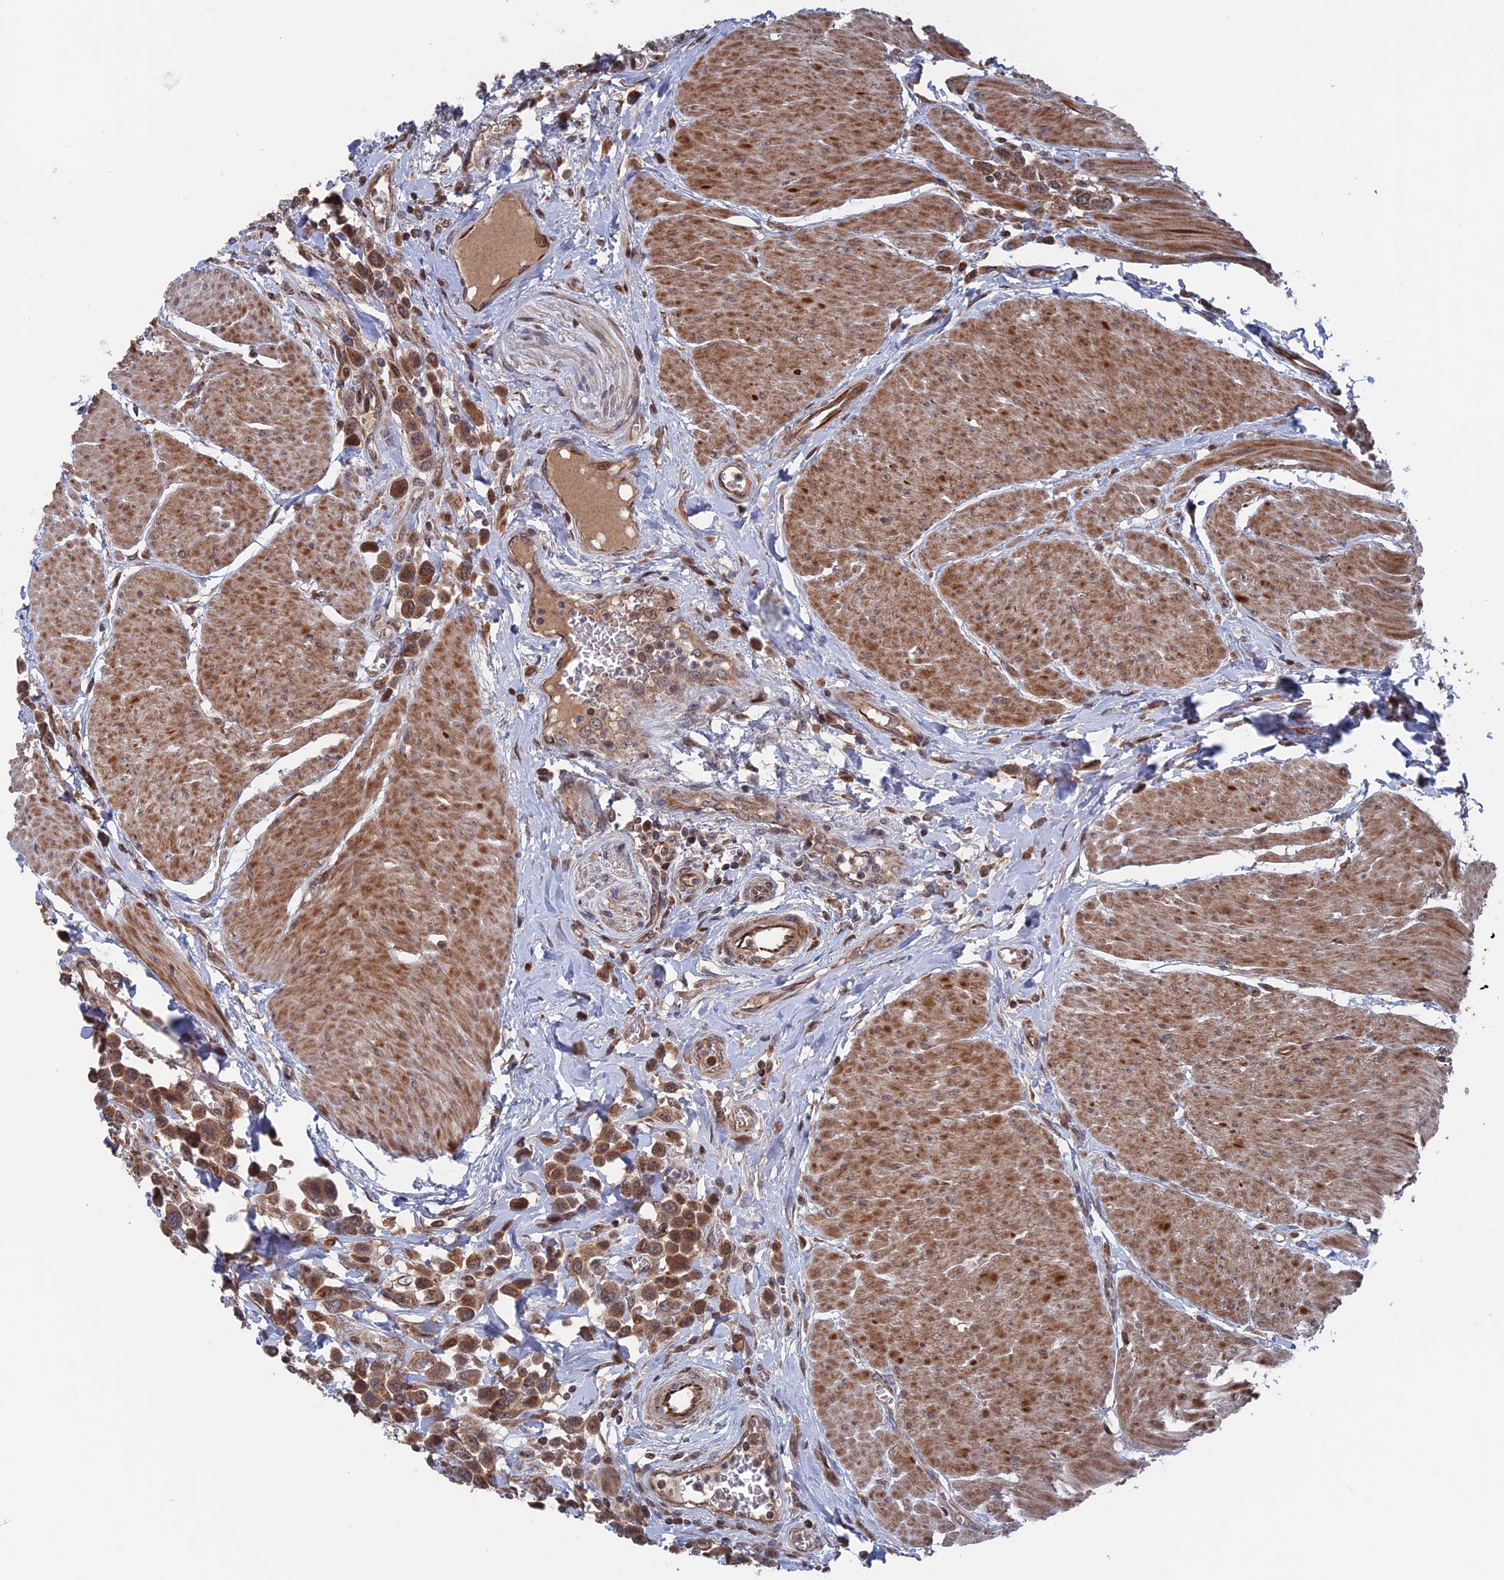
{"staining": {"intensity": "moderate", "quantity": ">75%", "location": "cytoplasmic/membranous"}, "tissue": "urothelial cancer", "cell_type": "Tumor cells", "image_type": "cancer", "snomed": [{"axis": "morphology", "description": "Urothelial carcinoma, High grade"}, {"axis": "topography", "description": "Urinary bladder"}], "caption": "DAB immunohistochemical staining of human urothelial cancer reveals moderate cytoplasmic/membranous protein staining in approximately >75% of tumor cells.", "gene": "PLA2G15", "patient": {"sex": "male", "age": 50}}